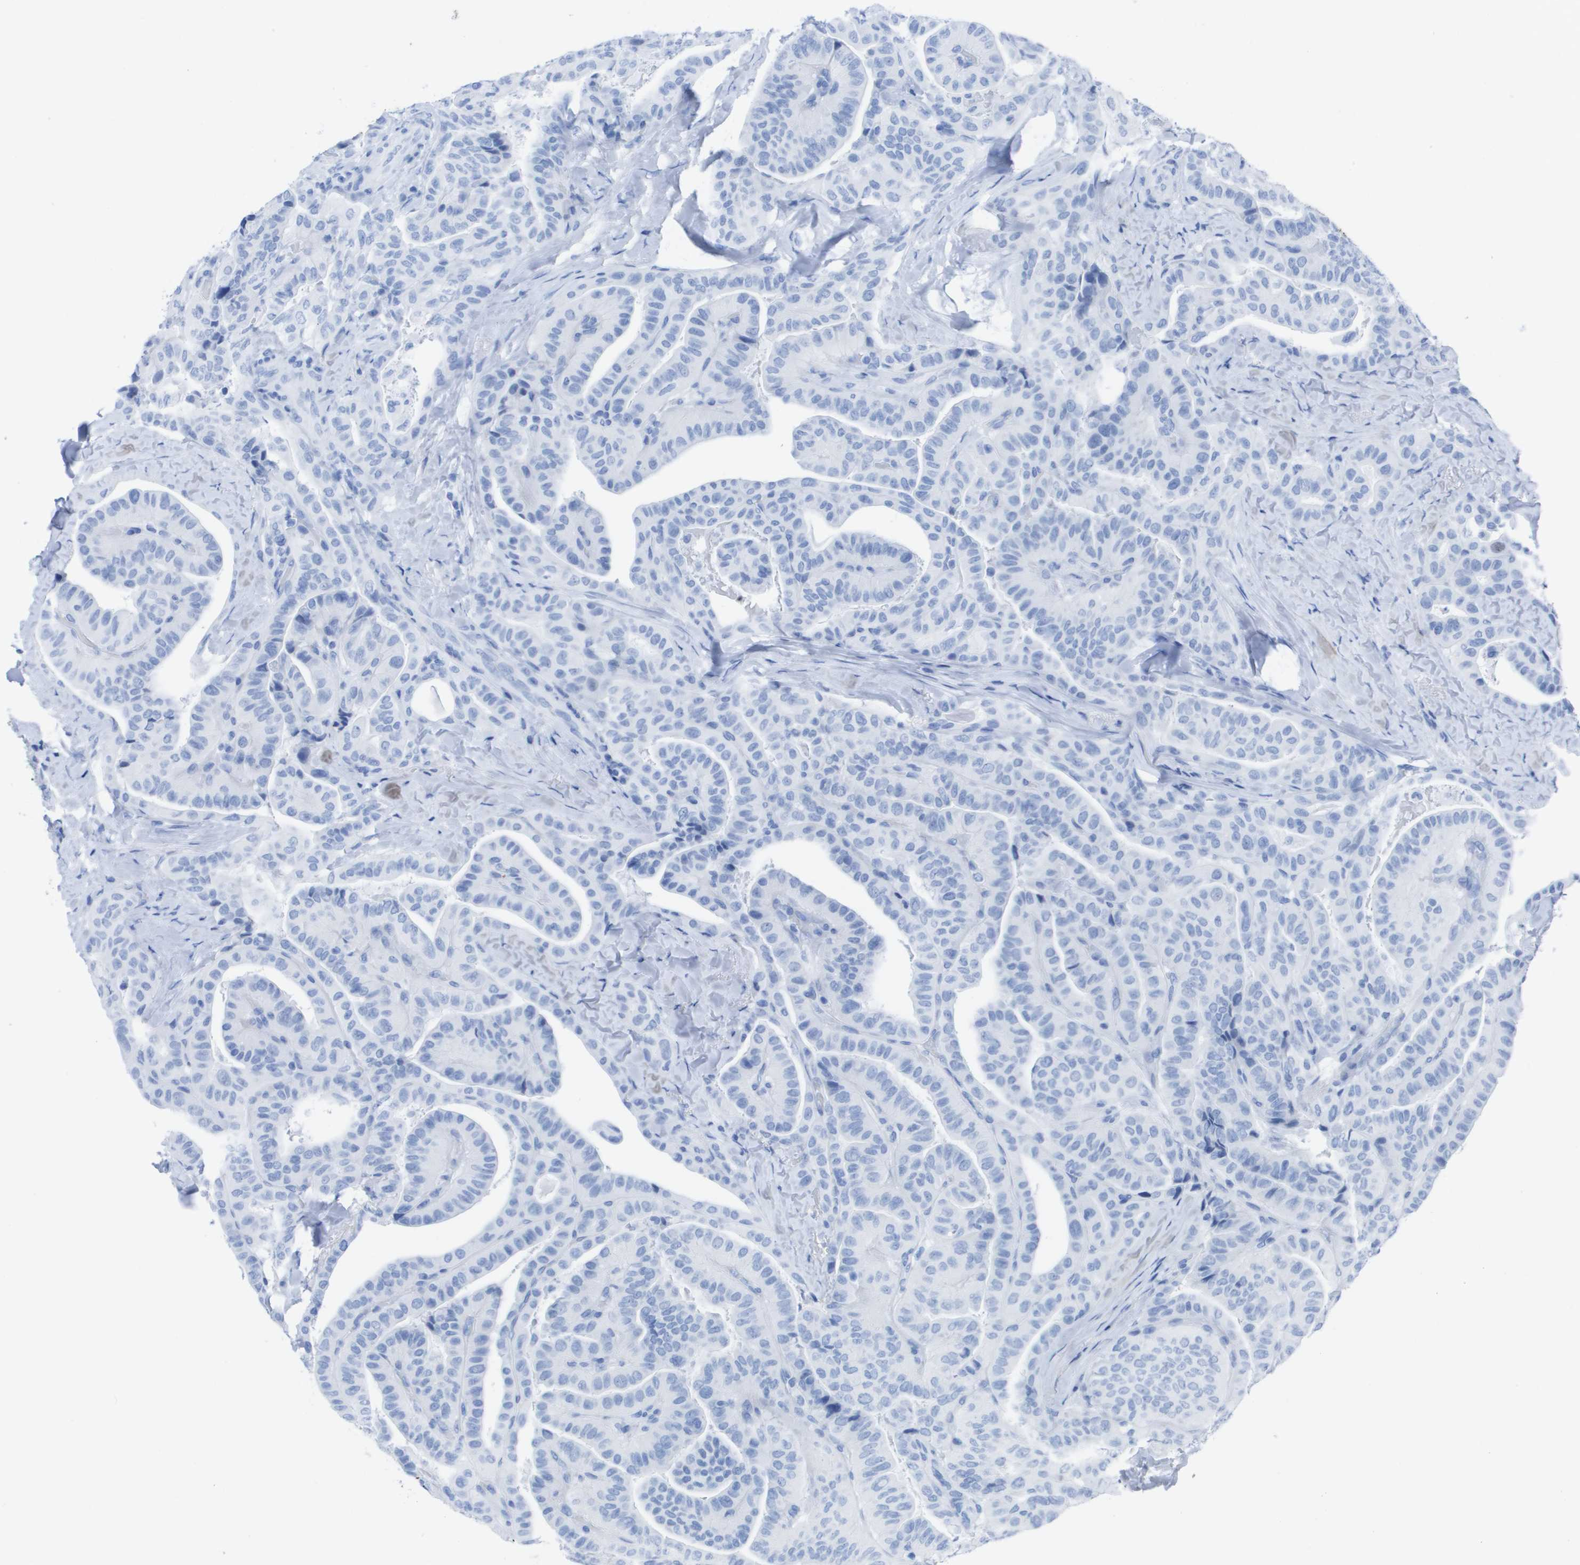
{"staining": {"intensity": "negative", "quantity": "none", "location": "none"}, "tissue": "thyroid cancer", "cell_type": "Tumor cells", "image_type": "cancer", "snomed": [{"axis": "morphology", "description": "Papillary adenocarcinoma, NOS"}, {"axis": "topography", "description": "Thyroid gland"}], "caption": "Photomicrograph shows no protein expression in tumor cells of thyroid papillary adenocarcinoma tissue. Nuclei are stained in blue.", "gene": "KCNA3", "patient": {"sex": "male", "age": 77}}